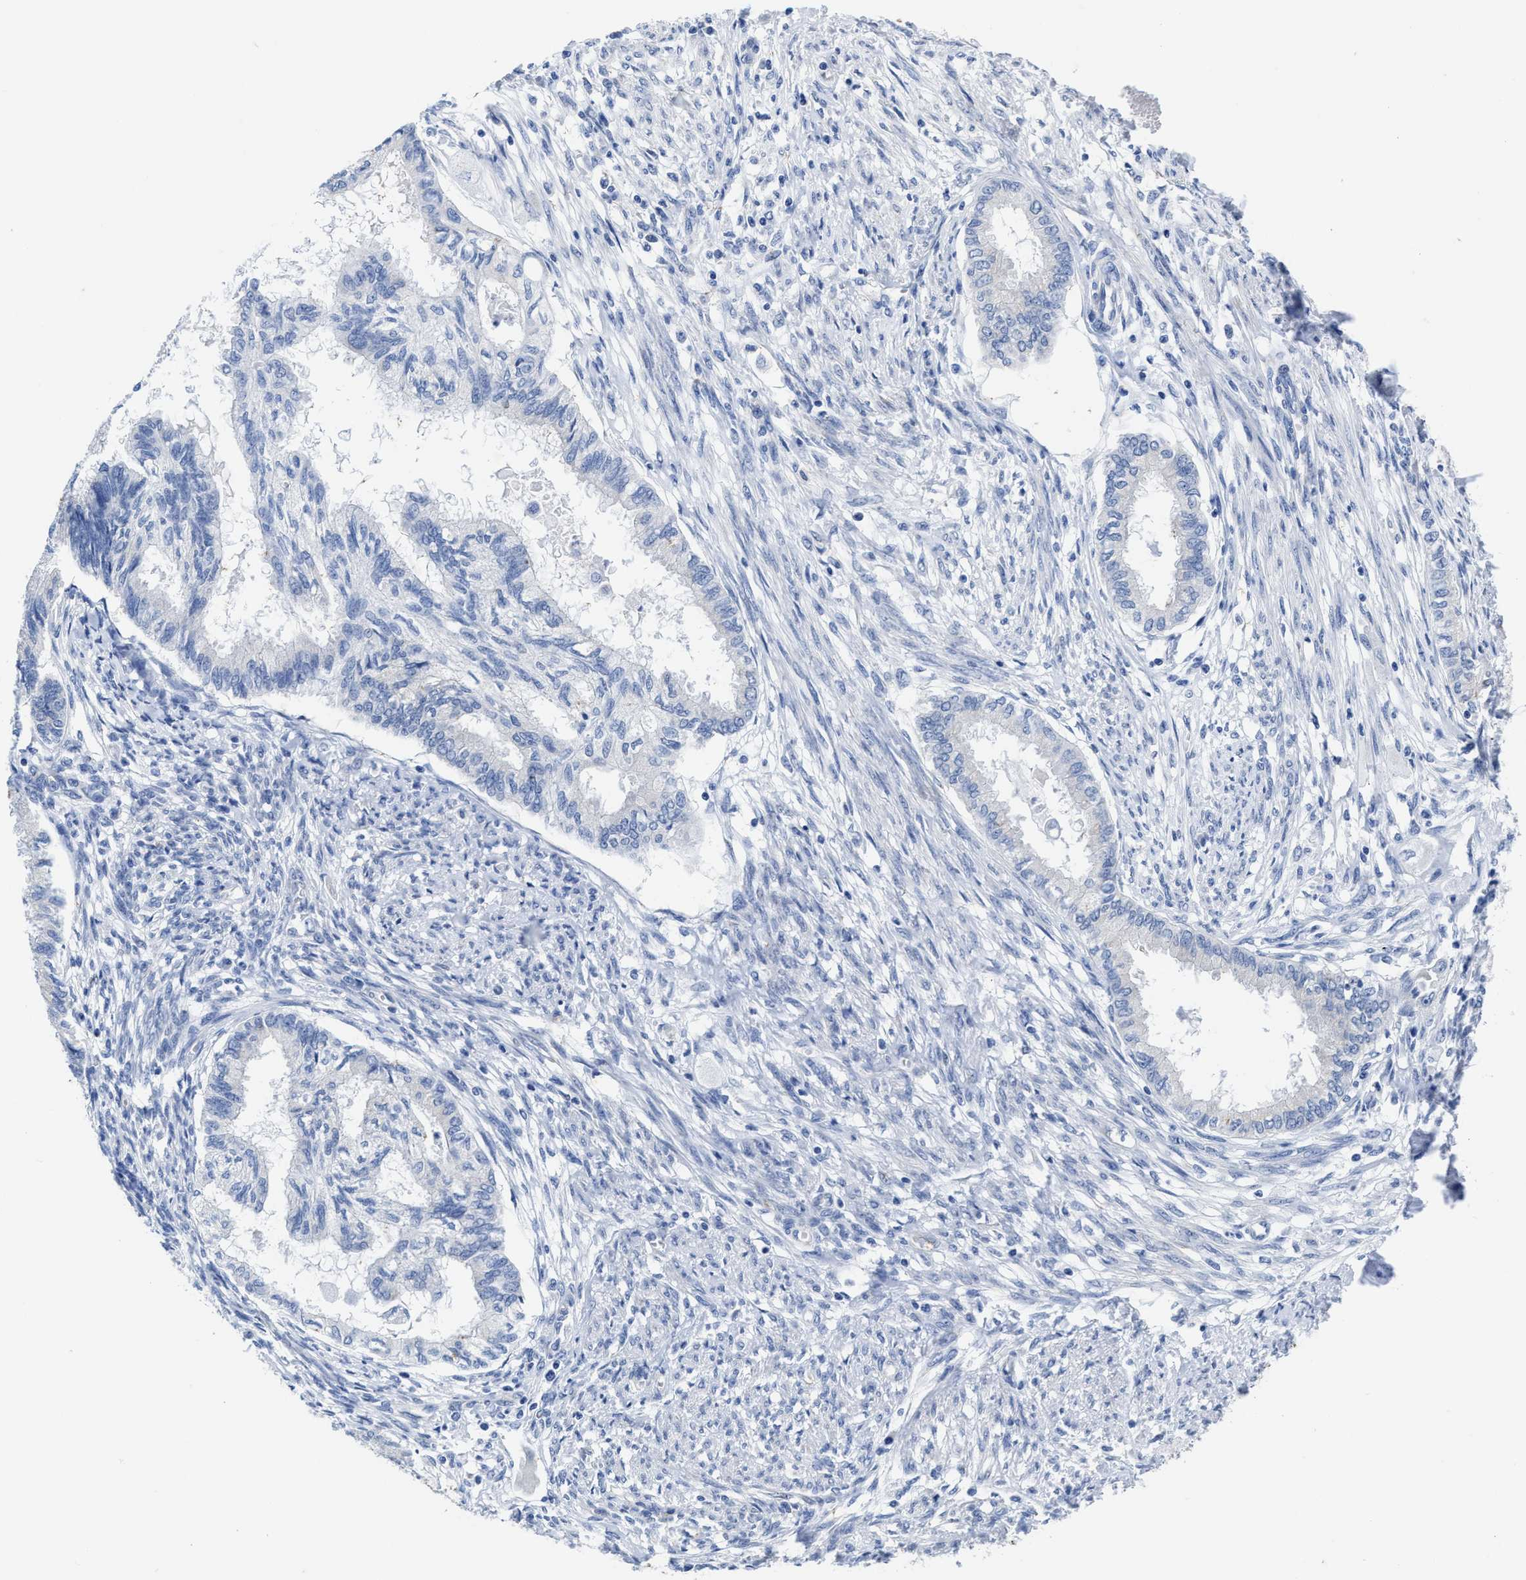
{"staining": {"intensity": "negative", "quantity": "none", "location": "none"}, "tissue": "cervical cancer", "cell_type": "Tumor cells", "image_type": "cancer", "snomed": [{"axis": "morphology", "description": "Normal tissue, NOS"}, {"axis": "morphology", "description": "Adenocarcinoma, NOS"}, {"axis": "topography", "description": "Cervix"}, {"axis": "topography", "description": "Endometrium"}], "caption": "There is no significant expression in tumor cells of cervical adenocarcinoma.", "gene": "HOOK1", "patient": {"sex": "female", "age": 86}}